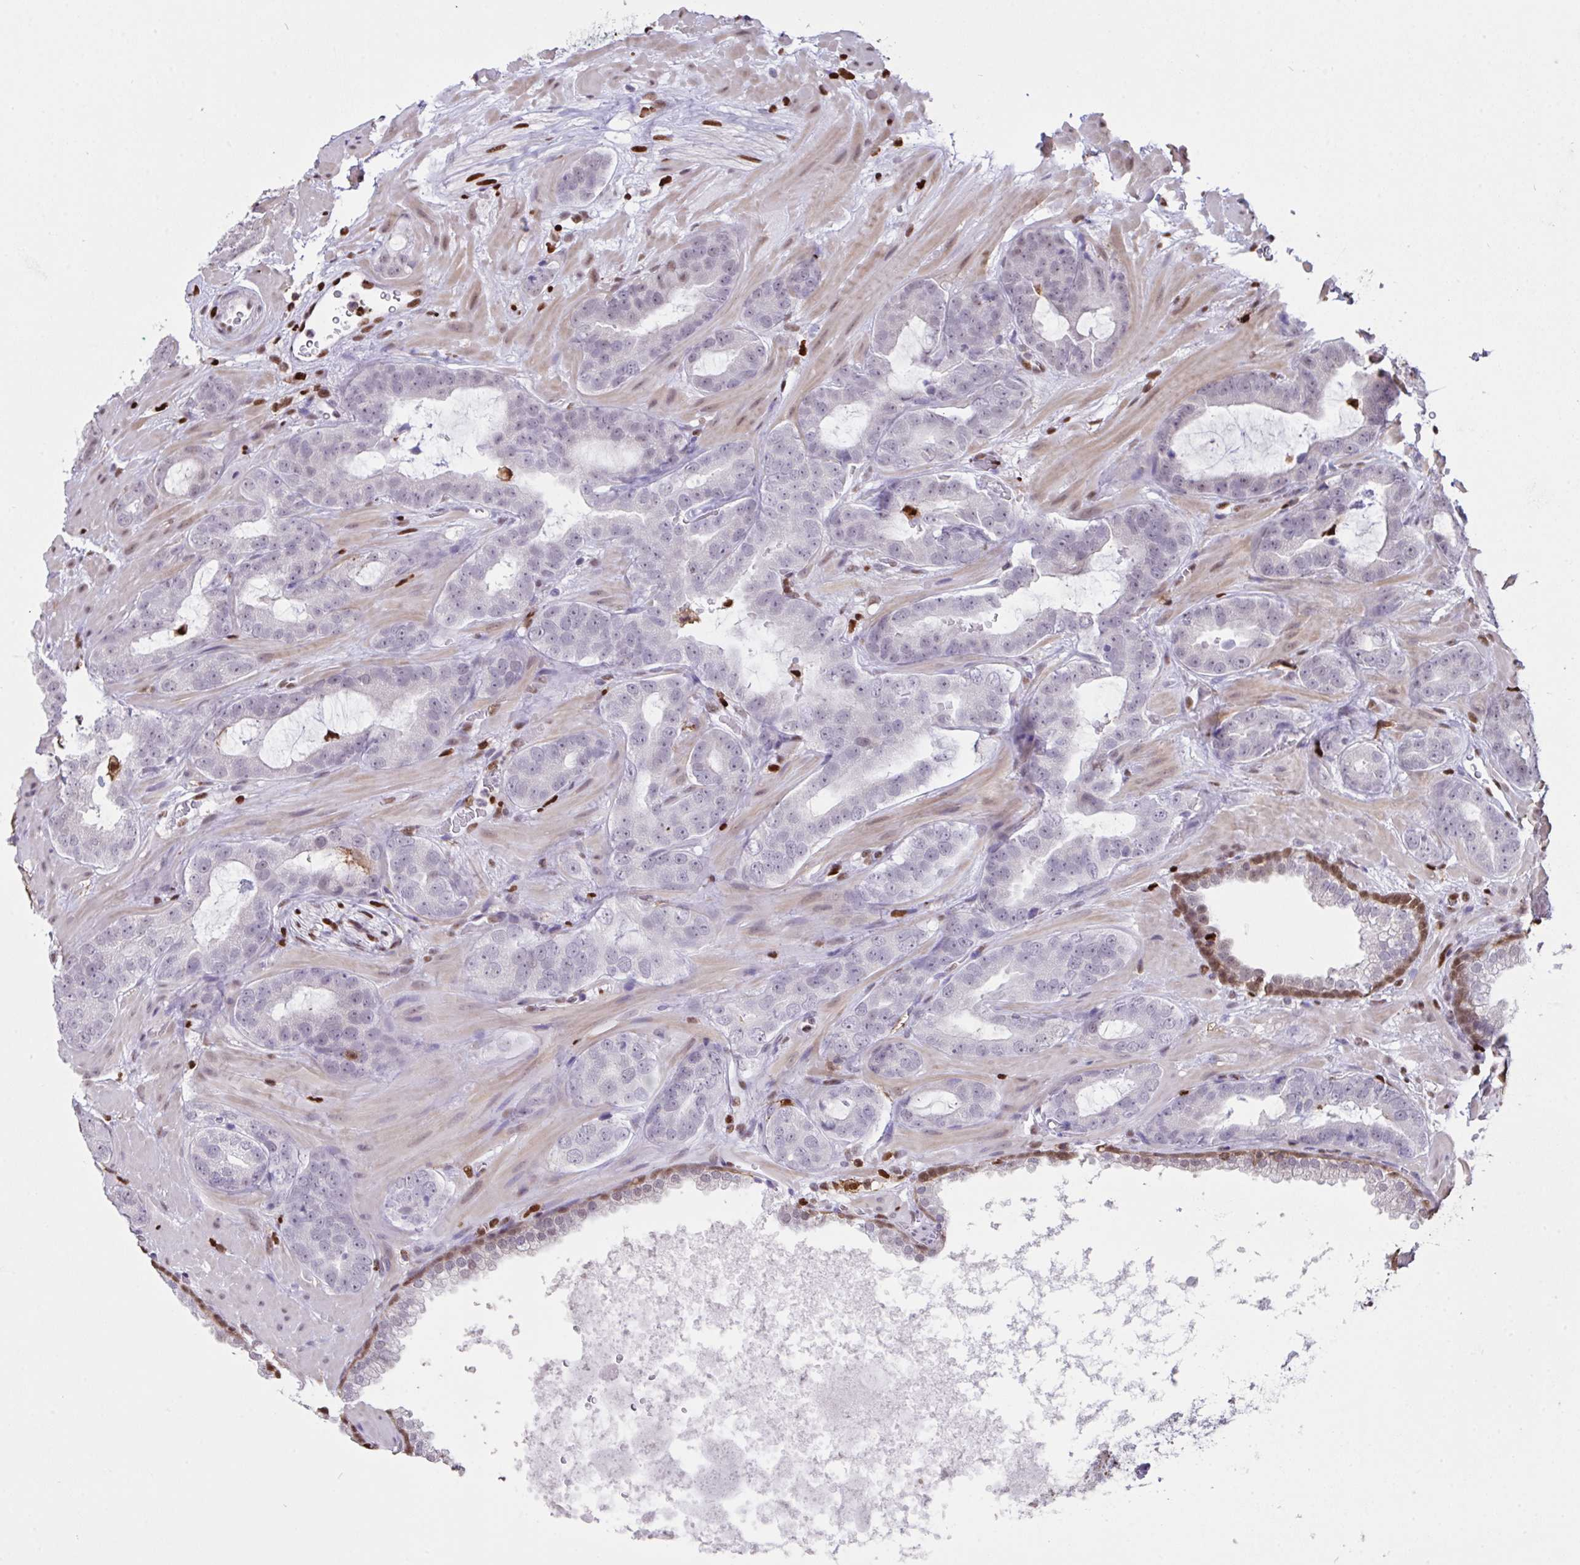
{"staining": {"intensity": "moderate", "quantity": "<25%", "location": "nuclear"}, "tissue": "prostate cancer", "cell_type": "Tumor cells", "image_type": "cancer", "snomed": [{"axis": "morphology", "description": "Adenocarcinoma, Low grade"}, {"axis": "topography", "description": "Prostate"}], "caption": "An immunohistochemistry histopathology image of neoplastic tissue is shown. Protein staining in brown labels moderate nuclear positivity in low-grade adenocarcinoma (prostate) within tumor cells.", "gene": "BTBD10", "patient": {"sex": "male", "age": 62}}